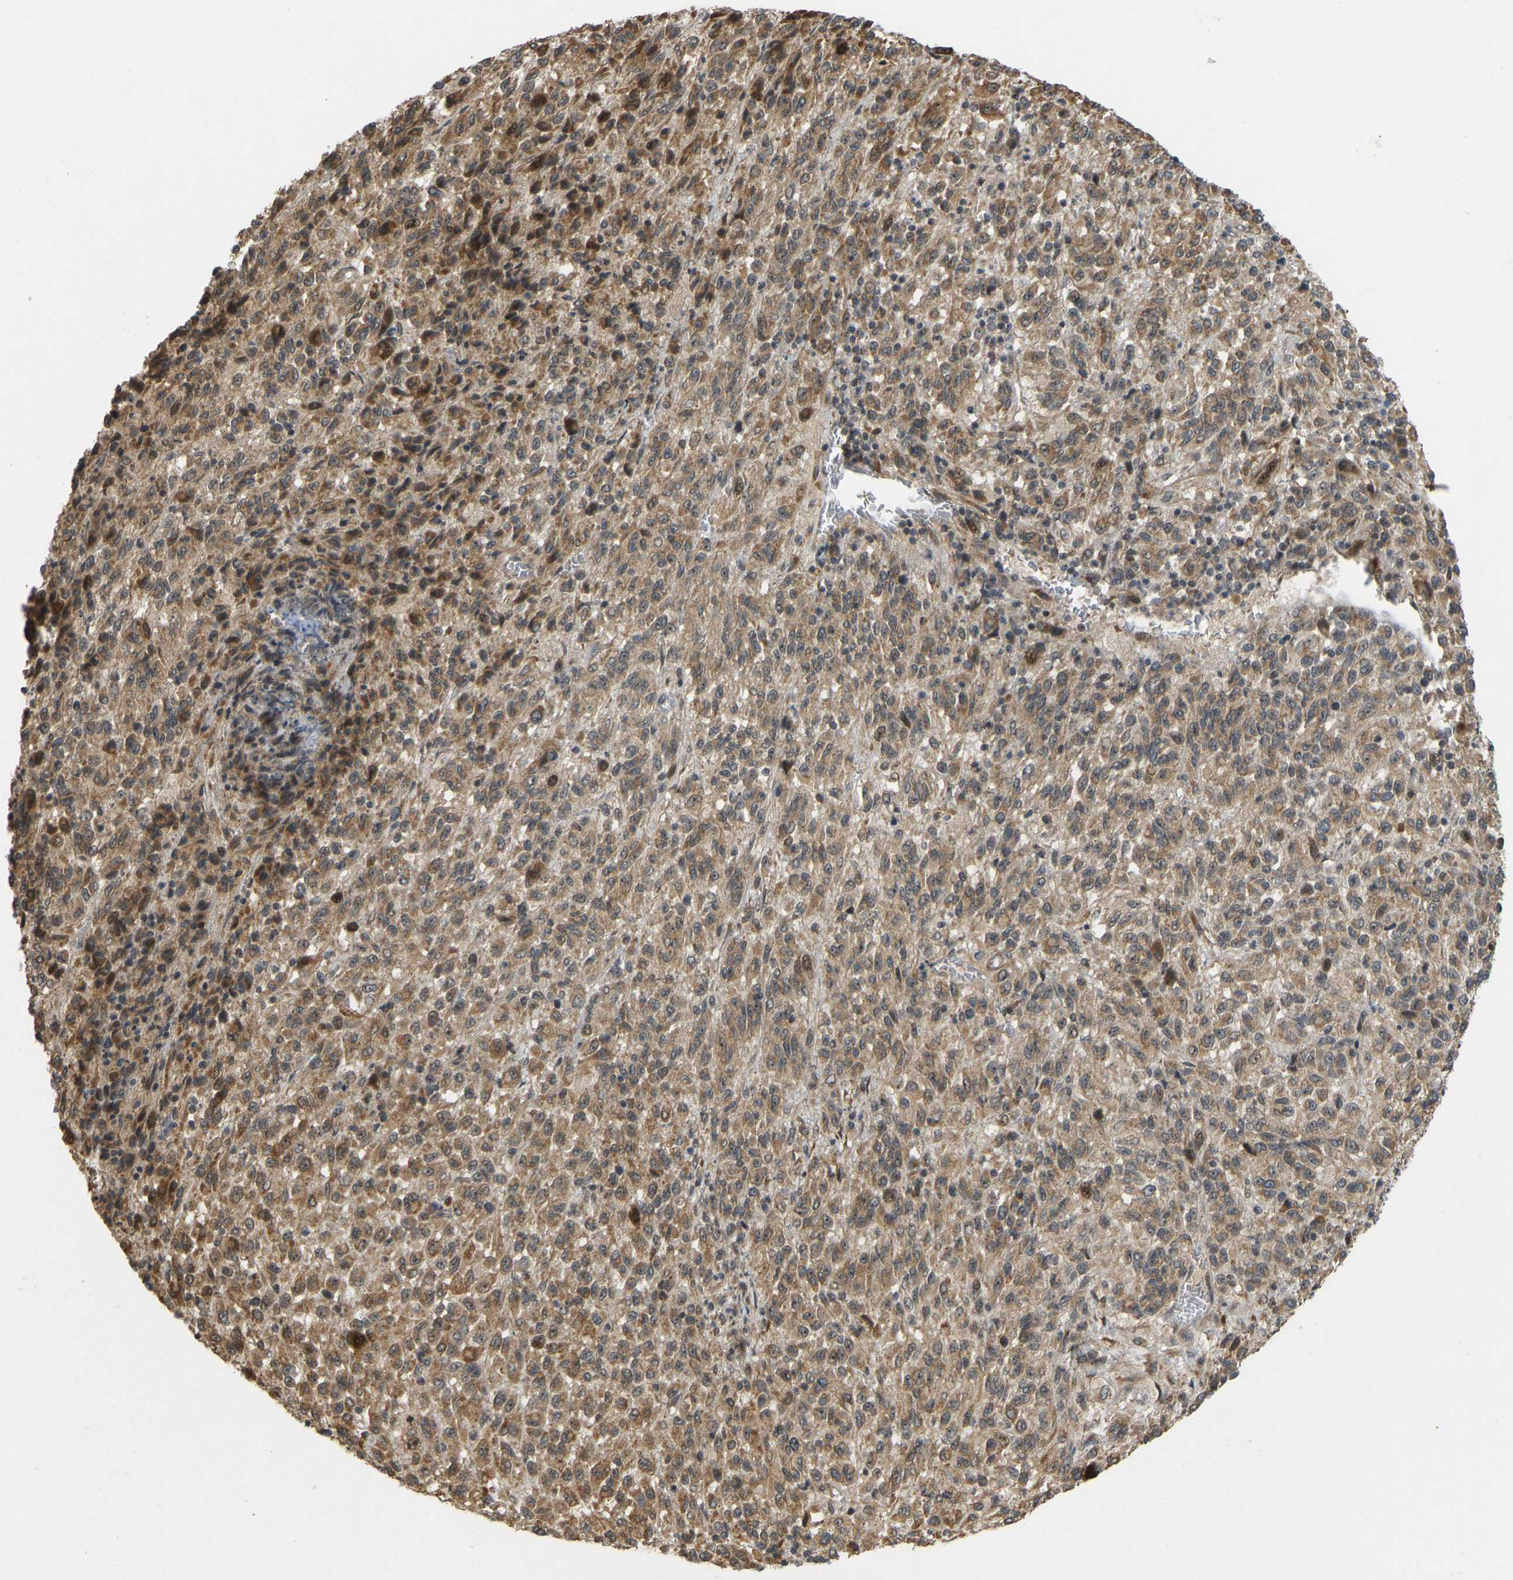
{"staining": {"intensity": "moderate", "quantity": ">75%", "location": "cytoplasmic/membranous"}, "tissue": "melanoma", "cell_type": "Tumor cells", "image_type": "cancer", "snomed": [{"axis": "morphology", "description": "Malignant melanoma, Metastatic site"}, {"axis": "topography", "description": "Lung"}], "caption": "Immunohistochemistry (IHC) (DAB) staining of malignant melanoma (metastatic site) demonstrates moderate cytoplasmic/membranous protein expression in approximately >75% of tumor cells. (IHC, brightfield microscopy, high magnification).", "gene": "ACADS", "patient": {"sex": "male", "age": 64}}